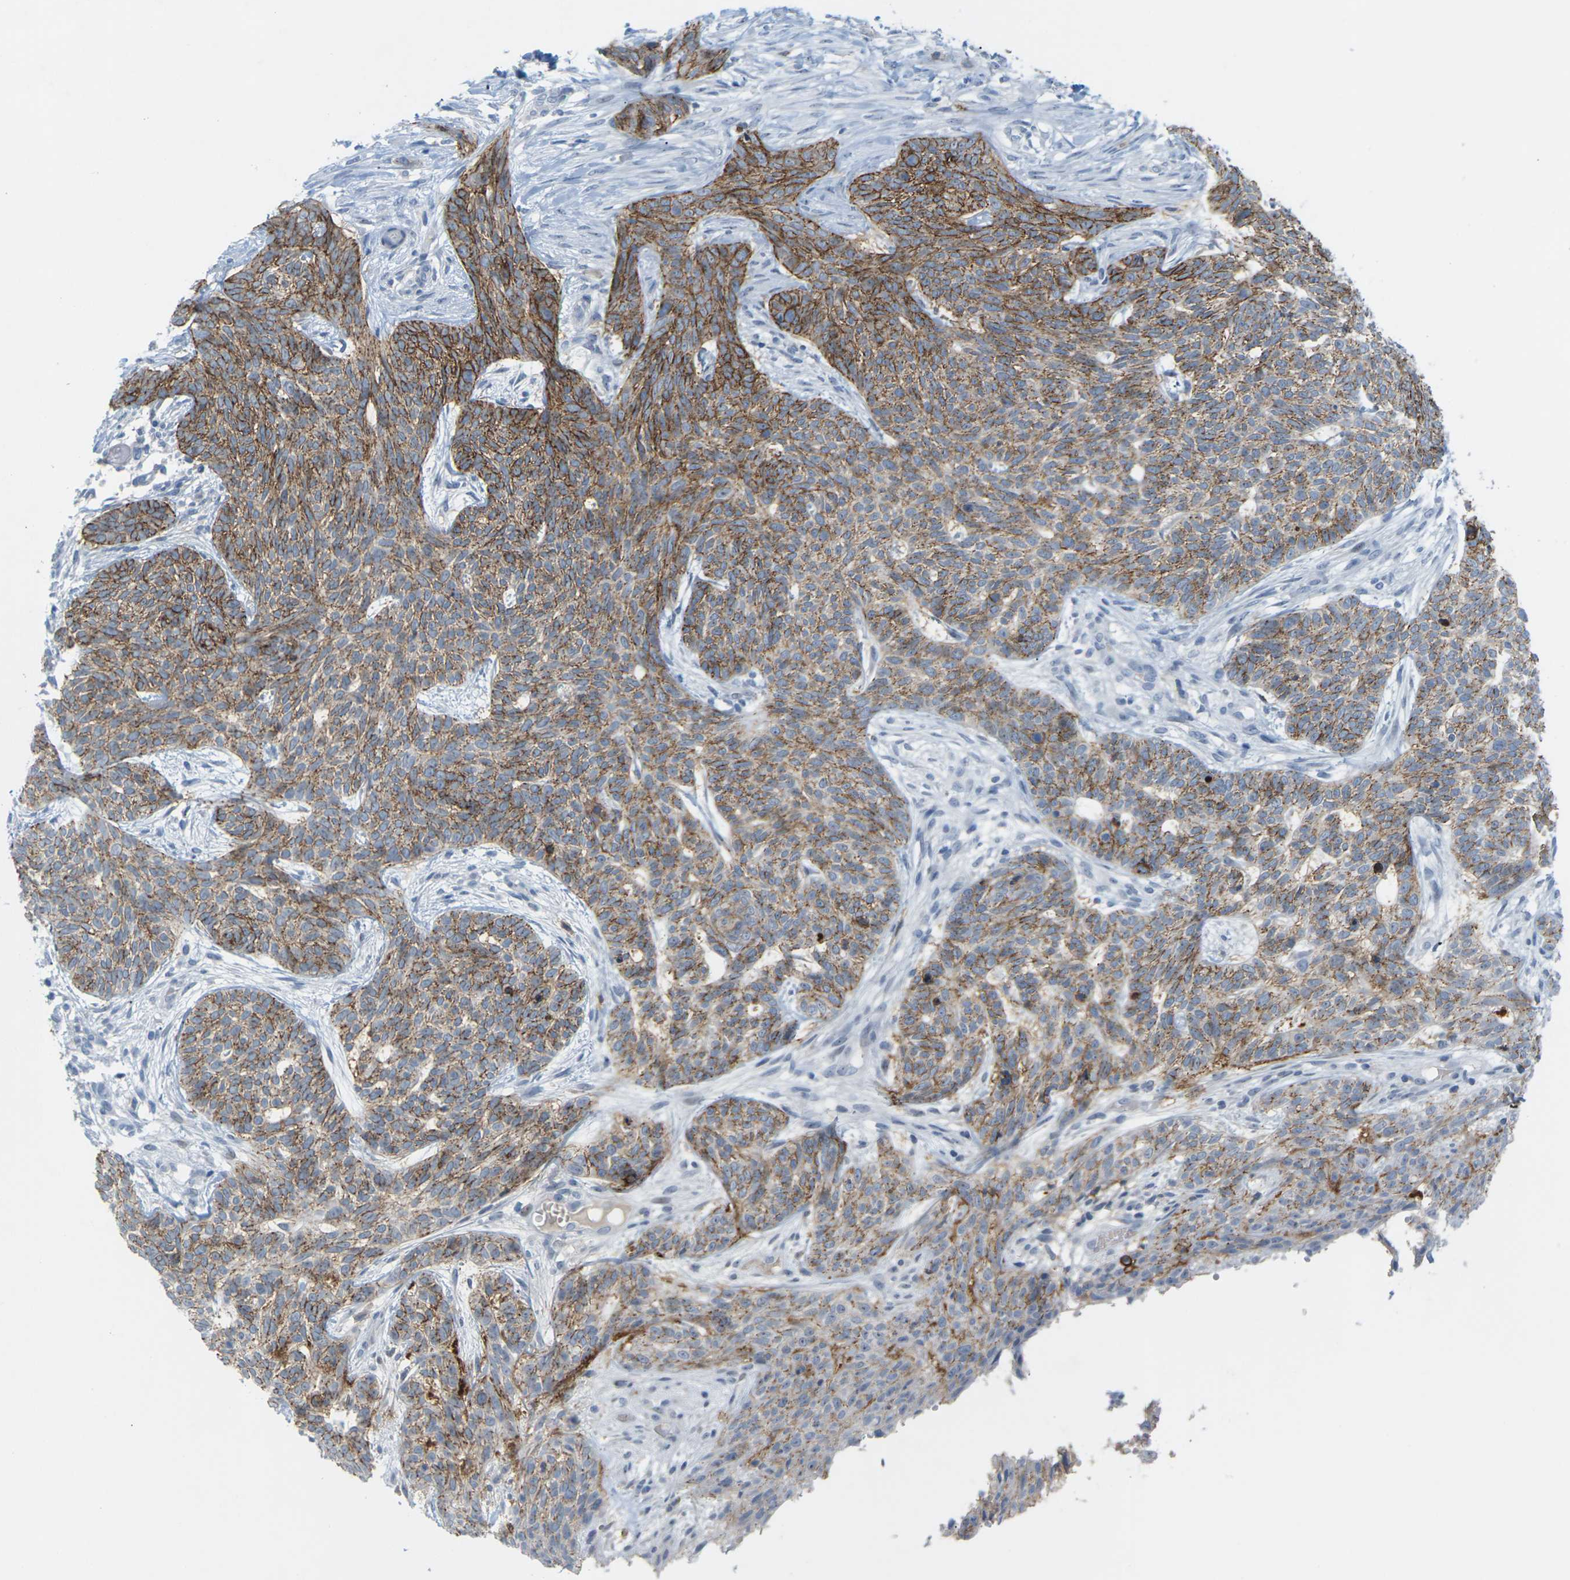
{"staining": {"intensity": "moderate", "quantity": ">75%", "location": "cytoplasmic/membranous"}, "tissue": "skin cancer", "cell_type": "Tumor cells", "image_type": "cancer", "snomed": [{"axis": "morphology", "description": "Basal cell carcinoma"}, {"axis": "topography", "description": "Skin"}], "caption": "A micrograph showing moderate cytoplasmic/membranous positivity in about >75% of tumor cells in basal cell carcinoma (skin), as visualized by brown immunohistochemical staining.", "gene": "CLDN3", "patient": {"sex": "female", "age": 59}}